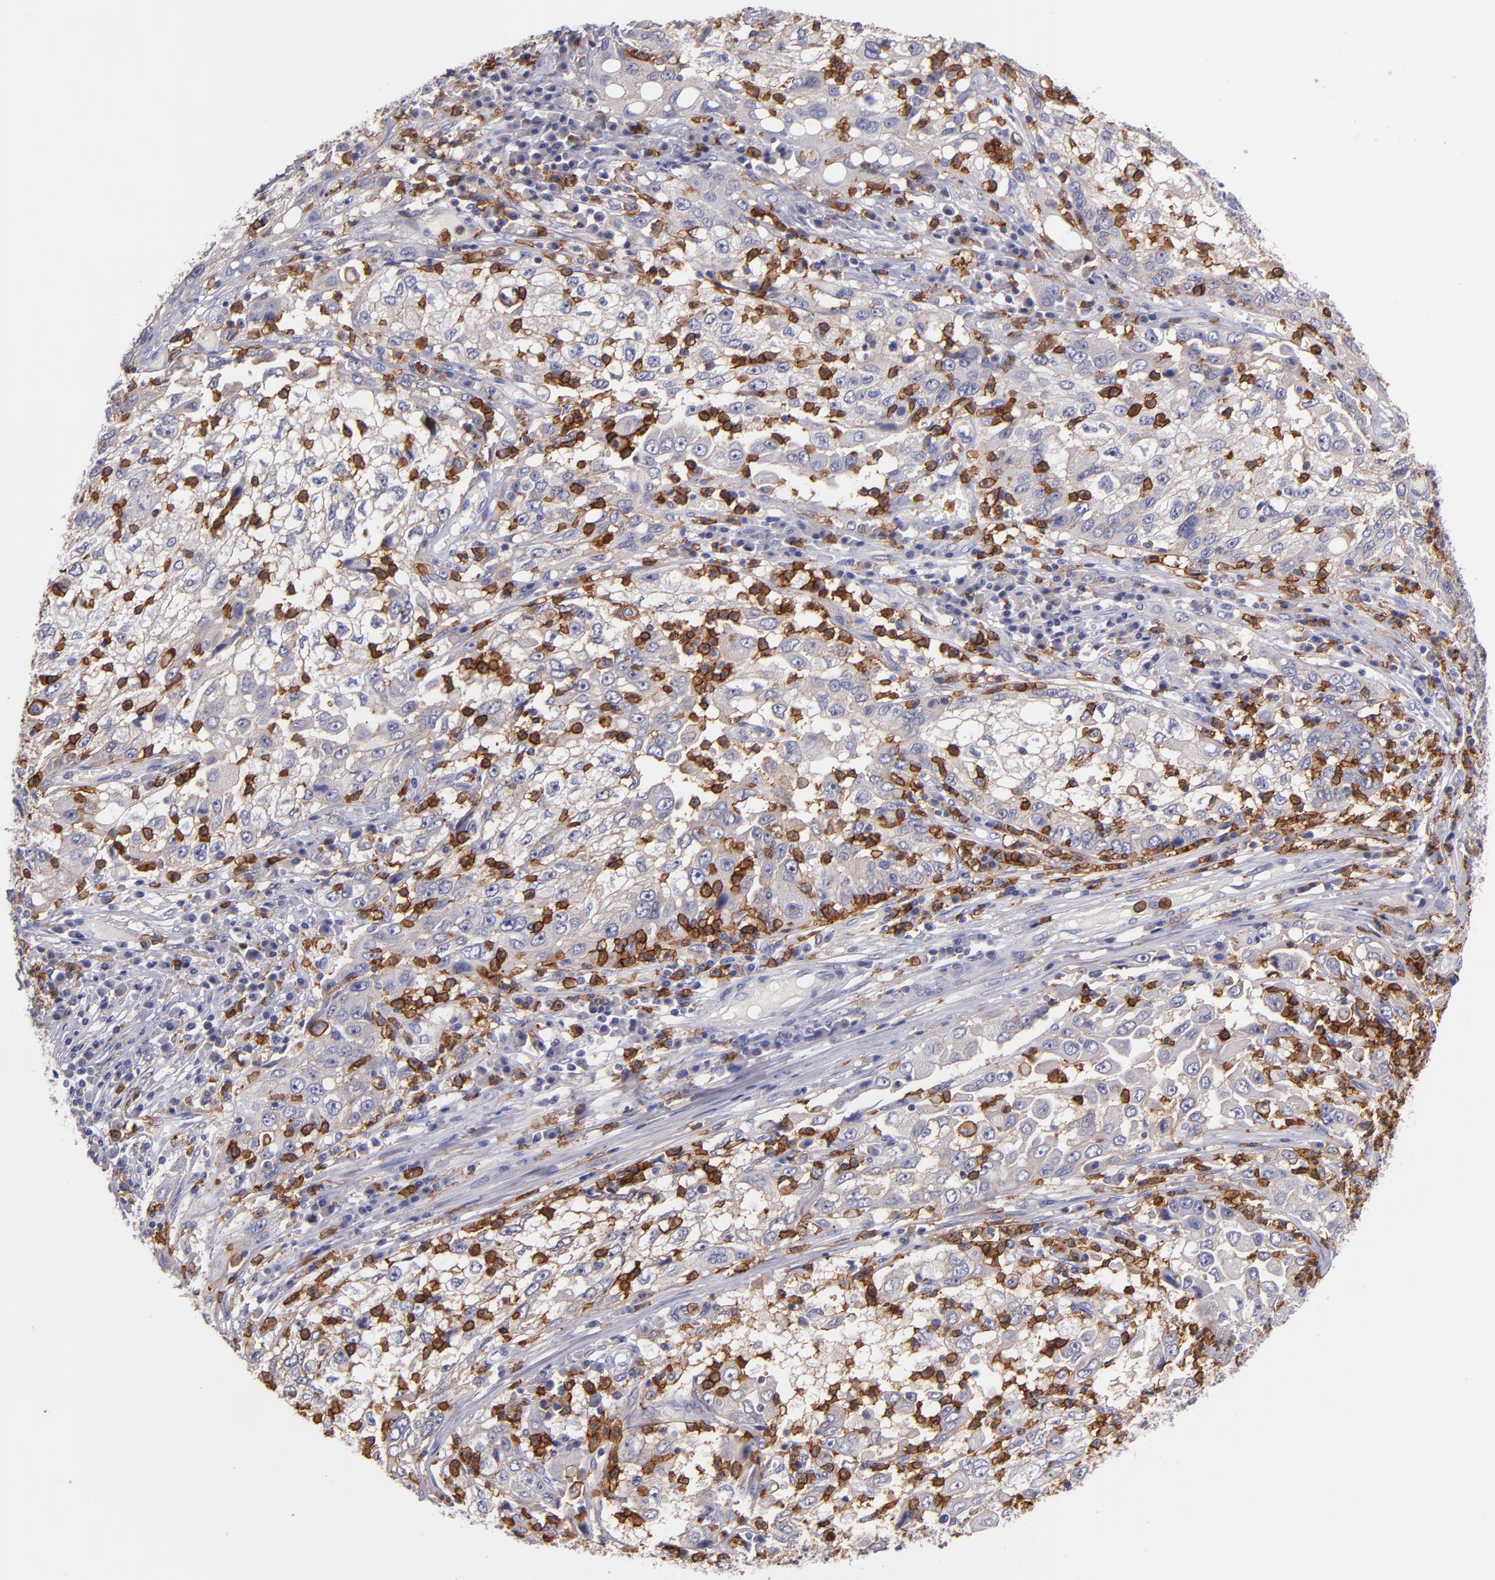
{"staining": {"intensity": "negative", "quantity": "none", "location": "none"}, "tissue": "cervical cancer", "cell_type": "Tumor cells", "image_type": "cancer", "snomed": [{"axis": "morphology", "description": "Squamous cell carcinoma, NOS"}, {"axis": "topography", "description": "Cervix"}], "caption": "Tumor cells are negative for brown protein staining in cervical squamous cell carcinoma.", "gene": "C5AR1", "patient": {"sex": "female", "age": 36}}